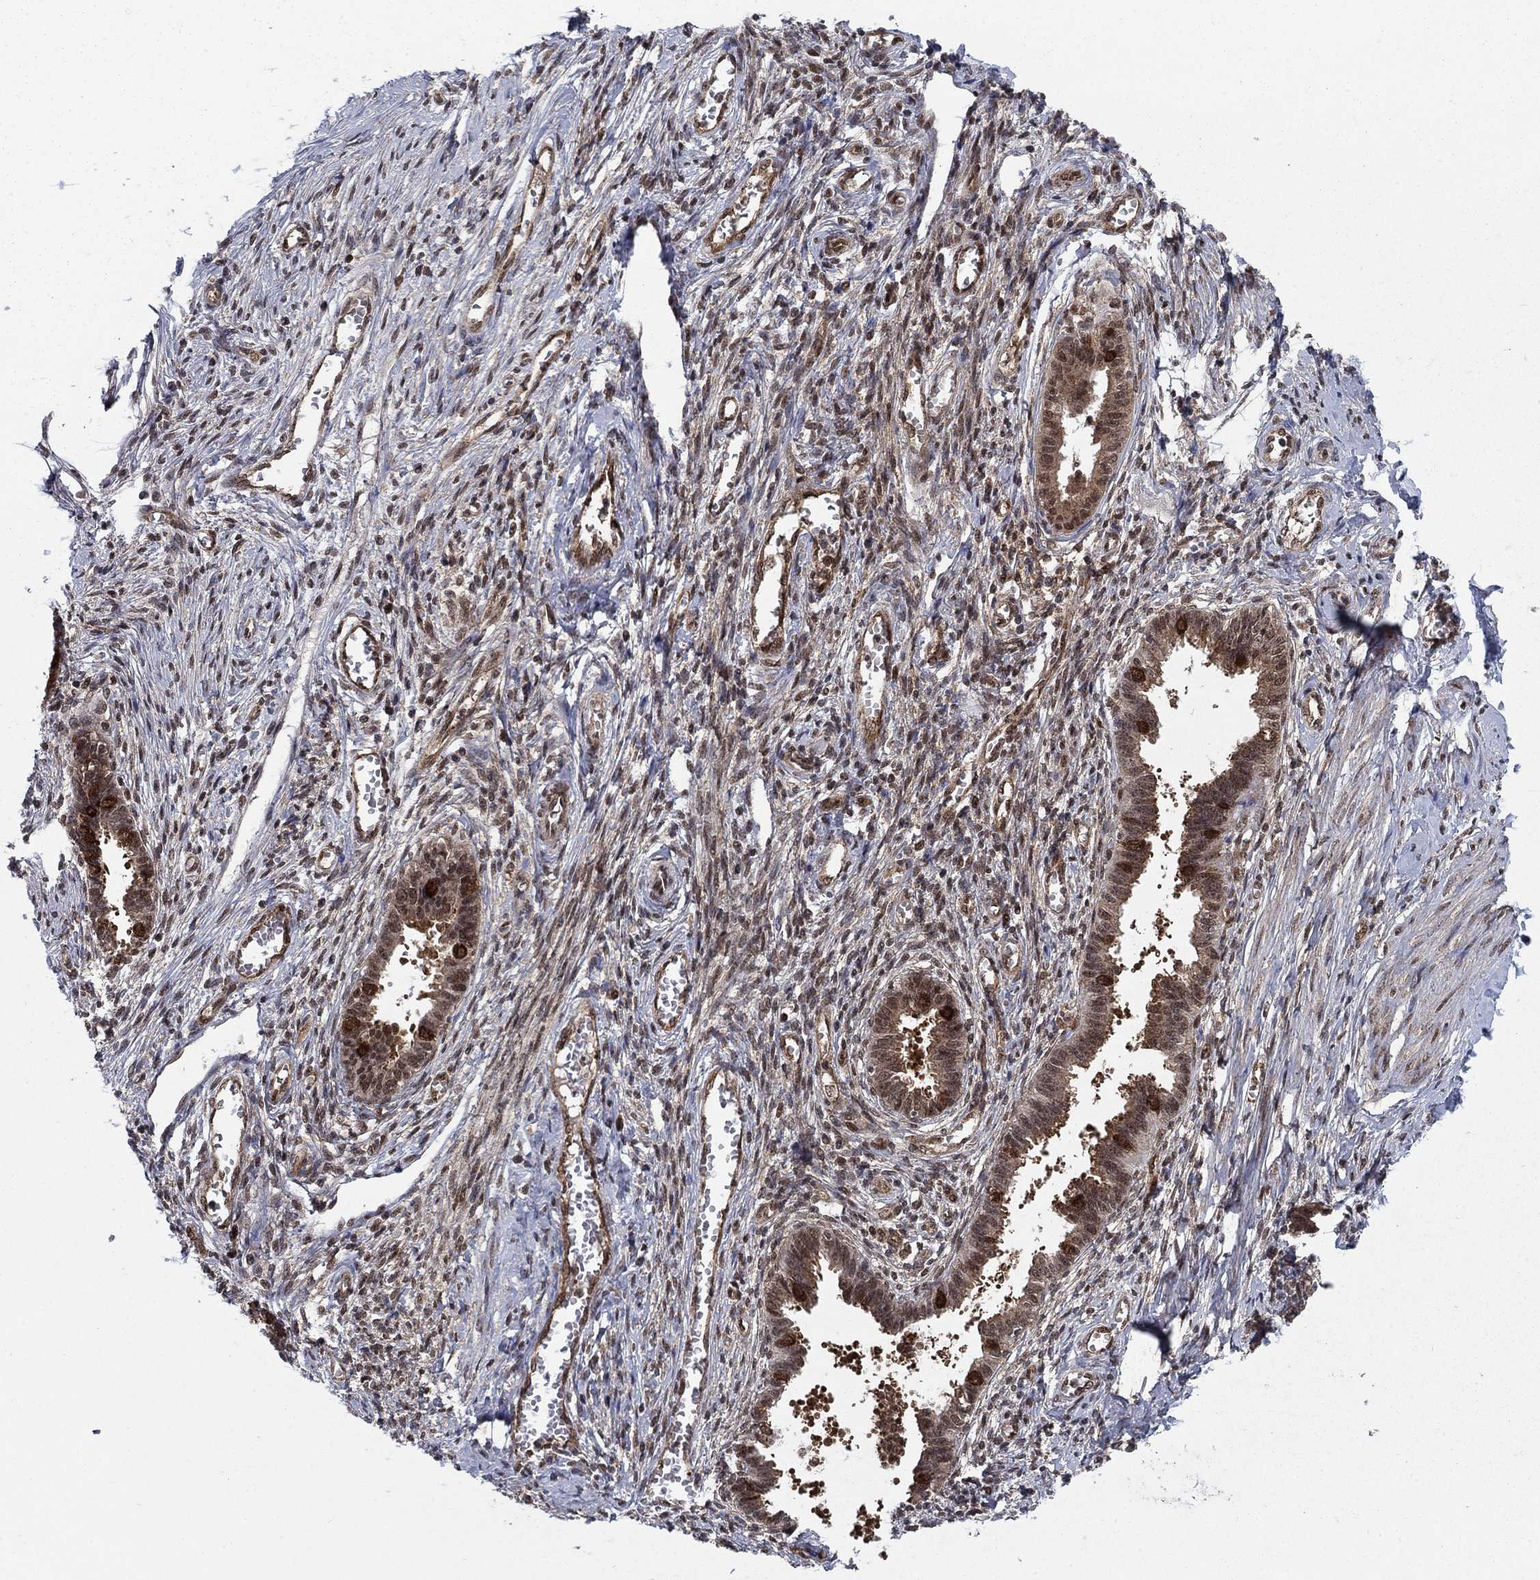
{"staining": {"intensity": "moderate", "quantity": "25%-75%", "location": "nuclear"}, "tissue": "endometrium", "cell_type": "Cells in endometrial stroma", "image_type": "normal", "snomed": [{"axis": "morphology", "description": "Normal tissue, NOS"}, {"axis": "topography", "description": "Cervix"}, {"axis": "topography", "description": "Endometrium"}], "caption": "Moderate nuclear expression is present in about 25%-75% of cells in endometrial stroma in normal endometrium. (Stains: DAB in brown, nuclei in blue, Microscopy: brightfield microscopy at high magnification).", "gene": "DNAJA1", "patient": {"sex": "female", "age": 37}}